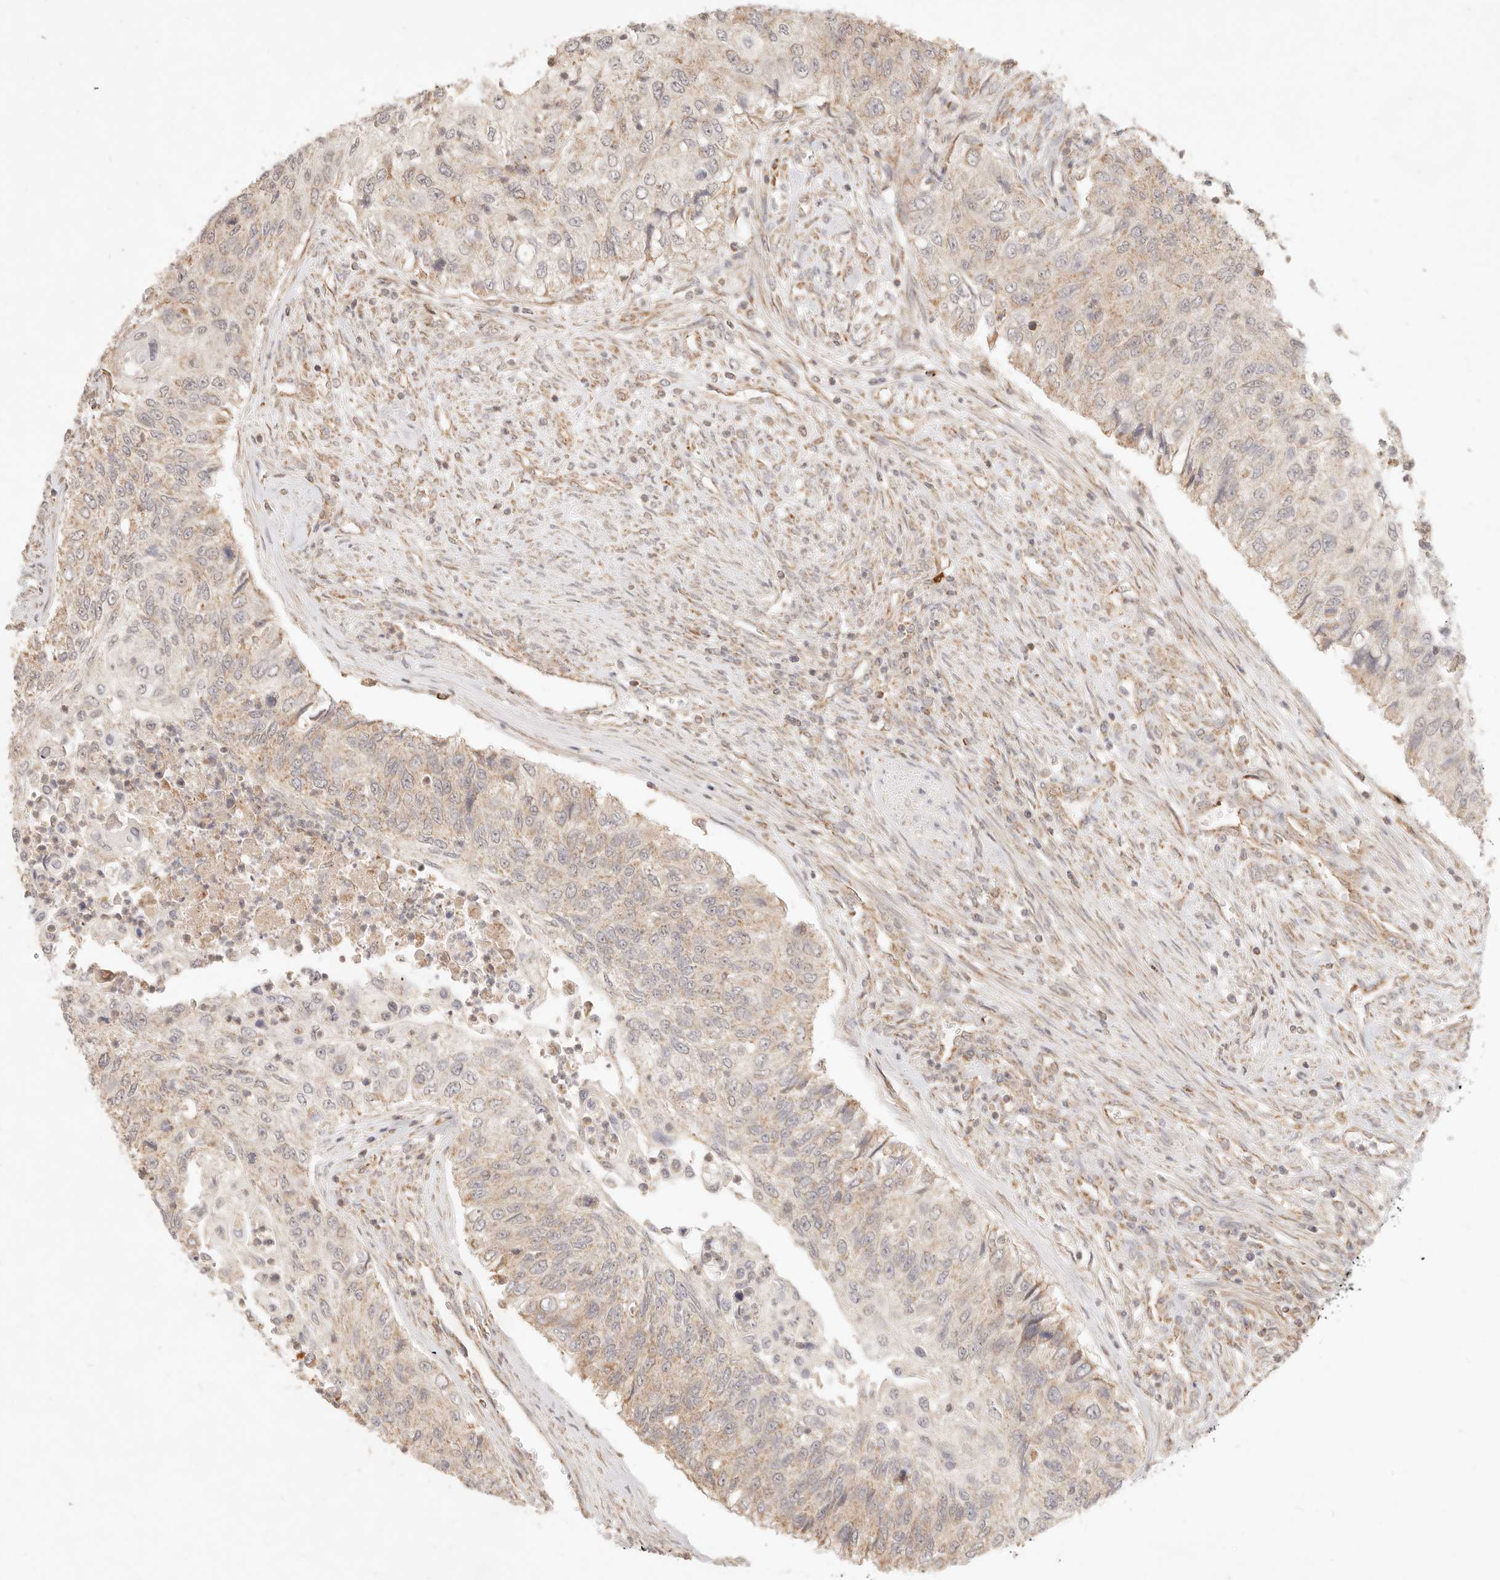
{"staining": {"intensity": "weak", "quantity": ">75%", "location": "cytoplasmic/membranous"}, "tissue": "urothelial cancer", "cell_type": "Tumor cells", "image_type": "cancer", "snomed": [{"axis": "morphology", "description": "Urothelial carcinoma, High grade"}, {"axis": "topography", "description": "Urinary bladder"}], "caption": "The photomicrograph displays a brown stain indicating the presence of a protein in the cytoplasmic/membranous of tumor cells in high-grade urothelial carcinoma.", "gene": "CPLANE2", "patient": {"sex": "female", "age": 60}}